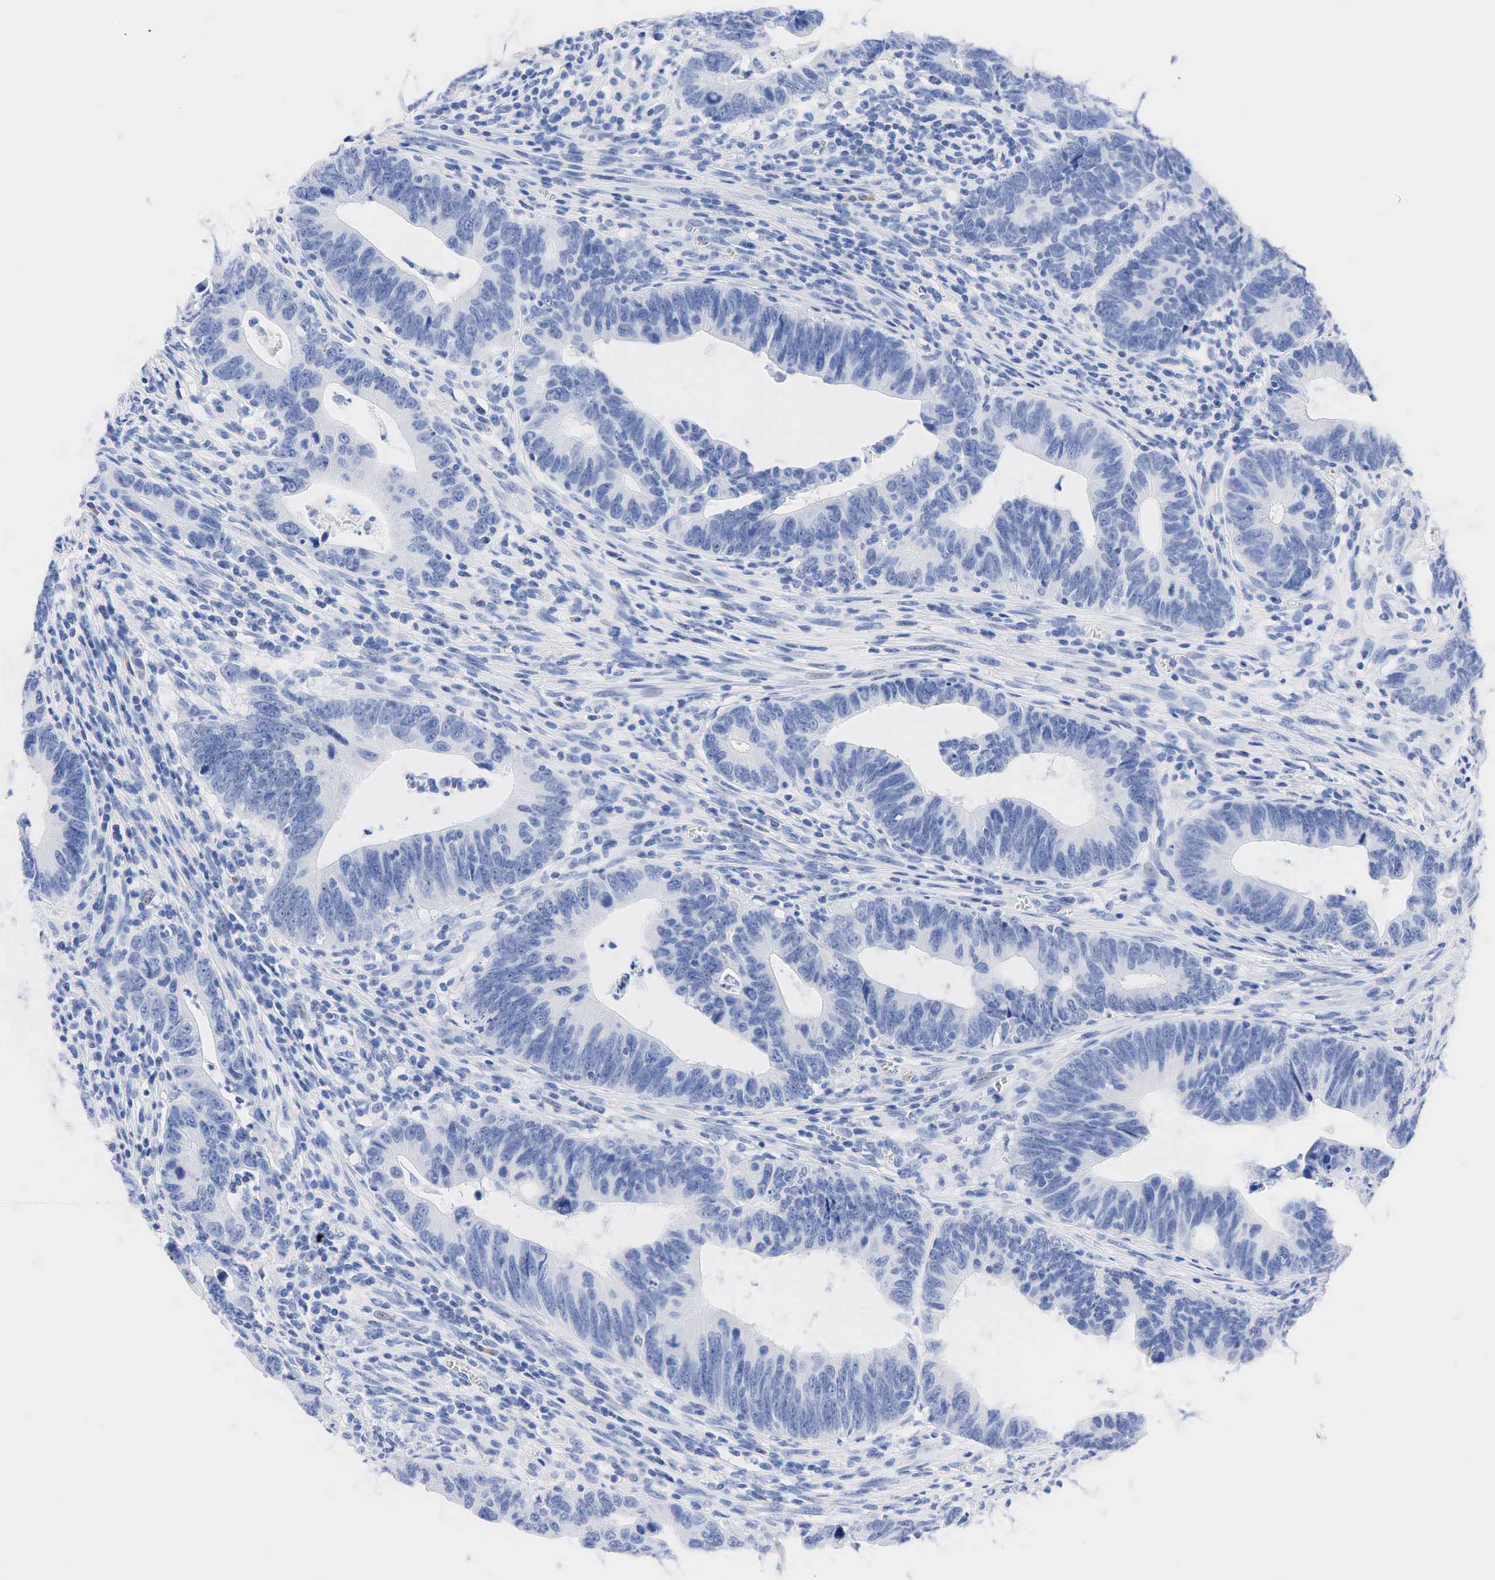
{"staining": {"intensity": "negative", "quantity": "none", "location": "none"}, "tissue": "colorectal cancer", "cell_type": "Tumor cells", "image_type": "cancer", "snomed": [{"axis": "morphology", "description": "Adenocarcinoma, NOS"}, {"axis": "topography", "description": "Colon"}], "caption": "An IHC micrograph of colorectal cancer (adenocarcinoma) is shown. There is no staining in tumor cells of colorectal cancer (adenocarcinoma).", "gene": "NKX2-1", "patient": {"sex": "female", "age": 78}}